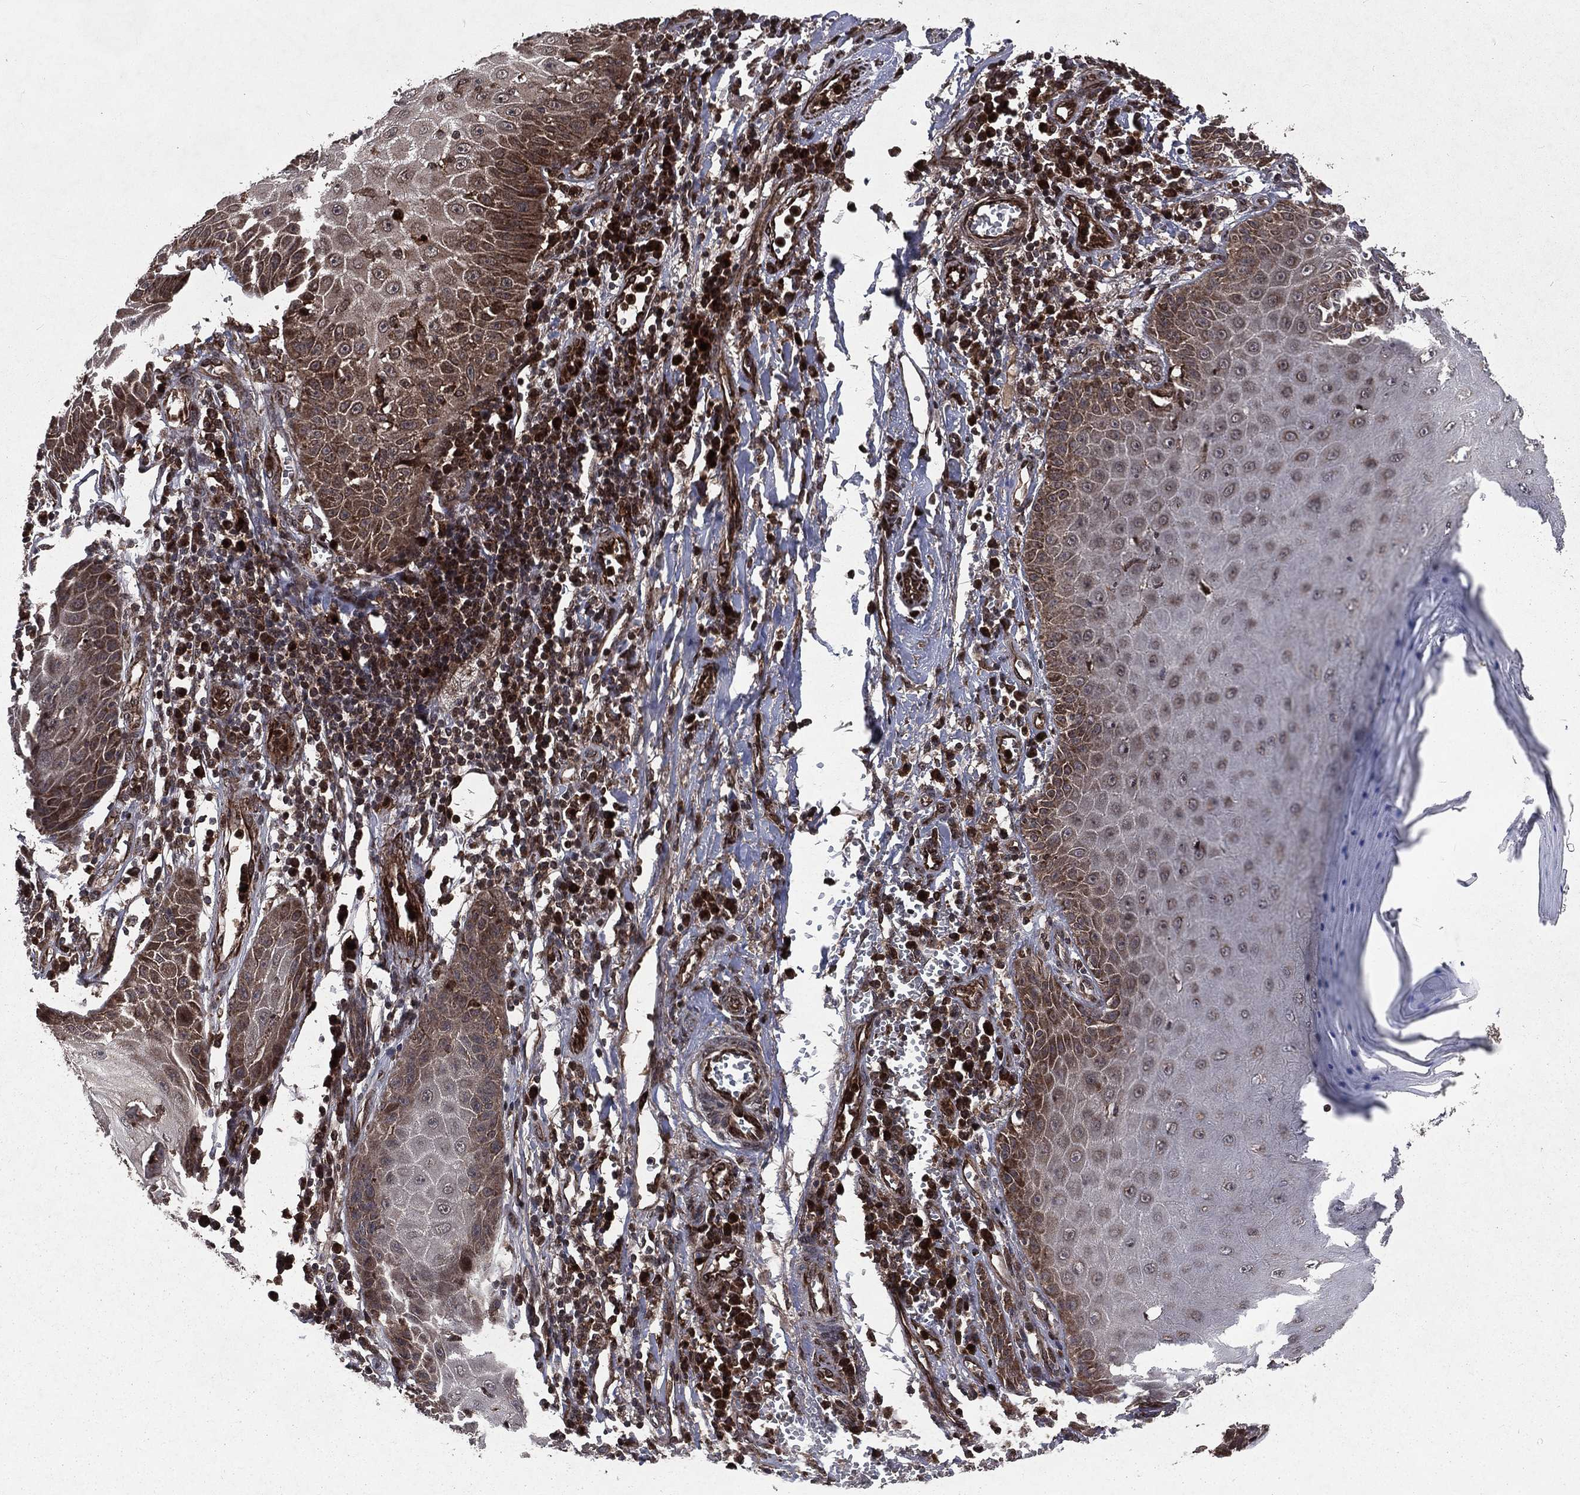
{"staining": {"intensity": "weak", "quantity": "<25%", "location": "cytoplasmic/membranous"}, "tissue": "skin cancer", "cell_type": "Tumor cells", "image_type": "cancer", "snomed": [{"axis": "morphology", "description": "Squamous cell carcinoma, NOS"}, {"axis": "topography", "description": "Skin"}], "caption": "Skin cancer (squamous cell carcinoma) was stained to show a protein in brown. There is no significant positivity in tumor cells.", "gene": "LENG8", "patient": {"sex": "male", "age": 70}}